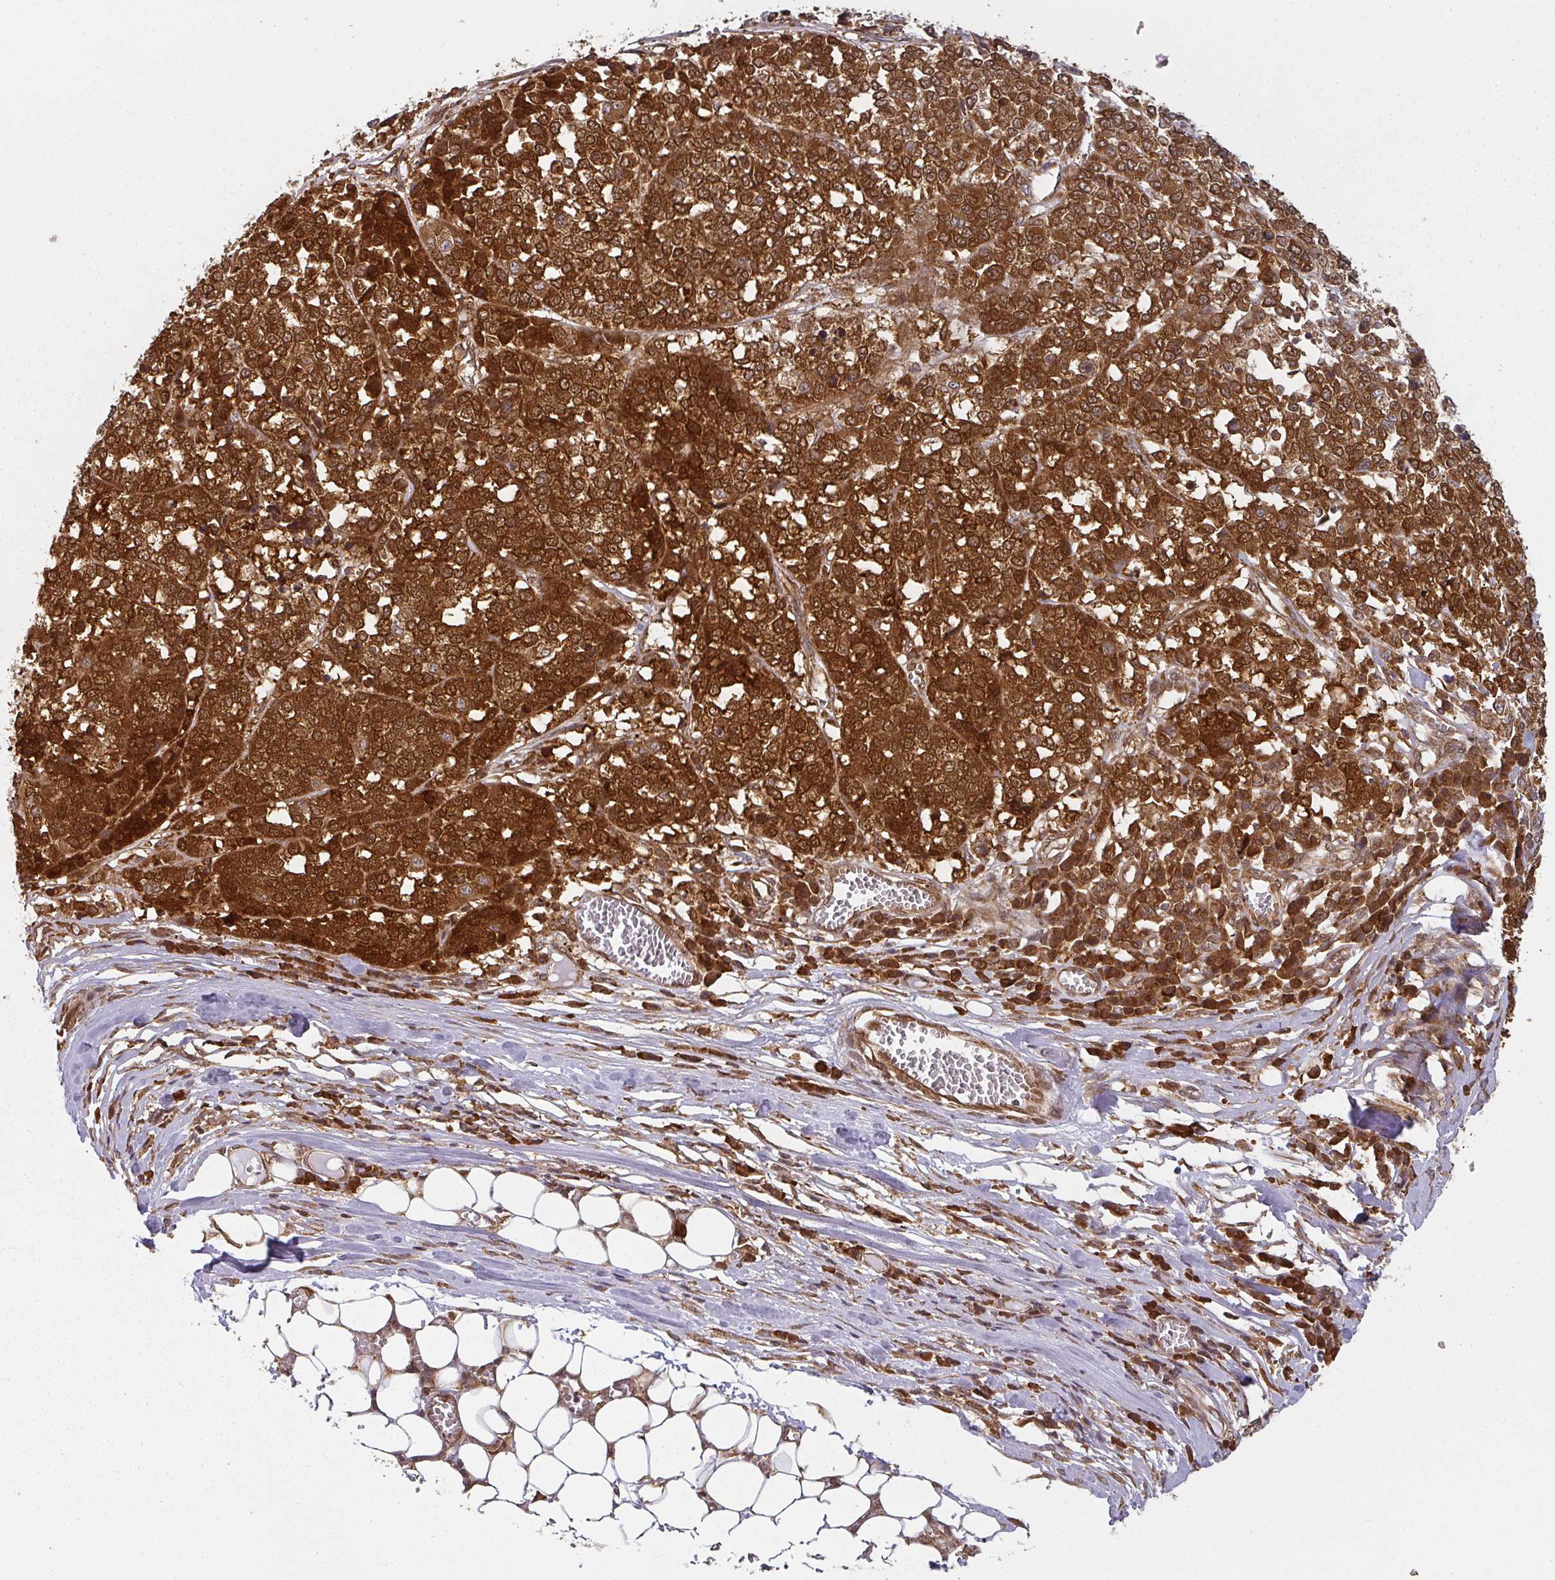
{"staining": {"intensity": "strong", "quantity": ">75%", "location": "cytoplasmic/membranous"}, "tissue": "melanoma", "cell_type": "Tumor cells", "image_type": "cancer", "snomed": [{"axis": "morphology", "description": "Malignant melanoma, Metastatic site"}, {"axis": "topography", "description": "Lymph node"}], "caption": "Malignant melanoma (metastatic site) stained for a protein (brown) exhibits strong cytoplasmic/membranous positive positivity in approximately >75% of tumor cells.", "gene": "PPP6R3", "patient": {"sex": "male", "age": 44}}